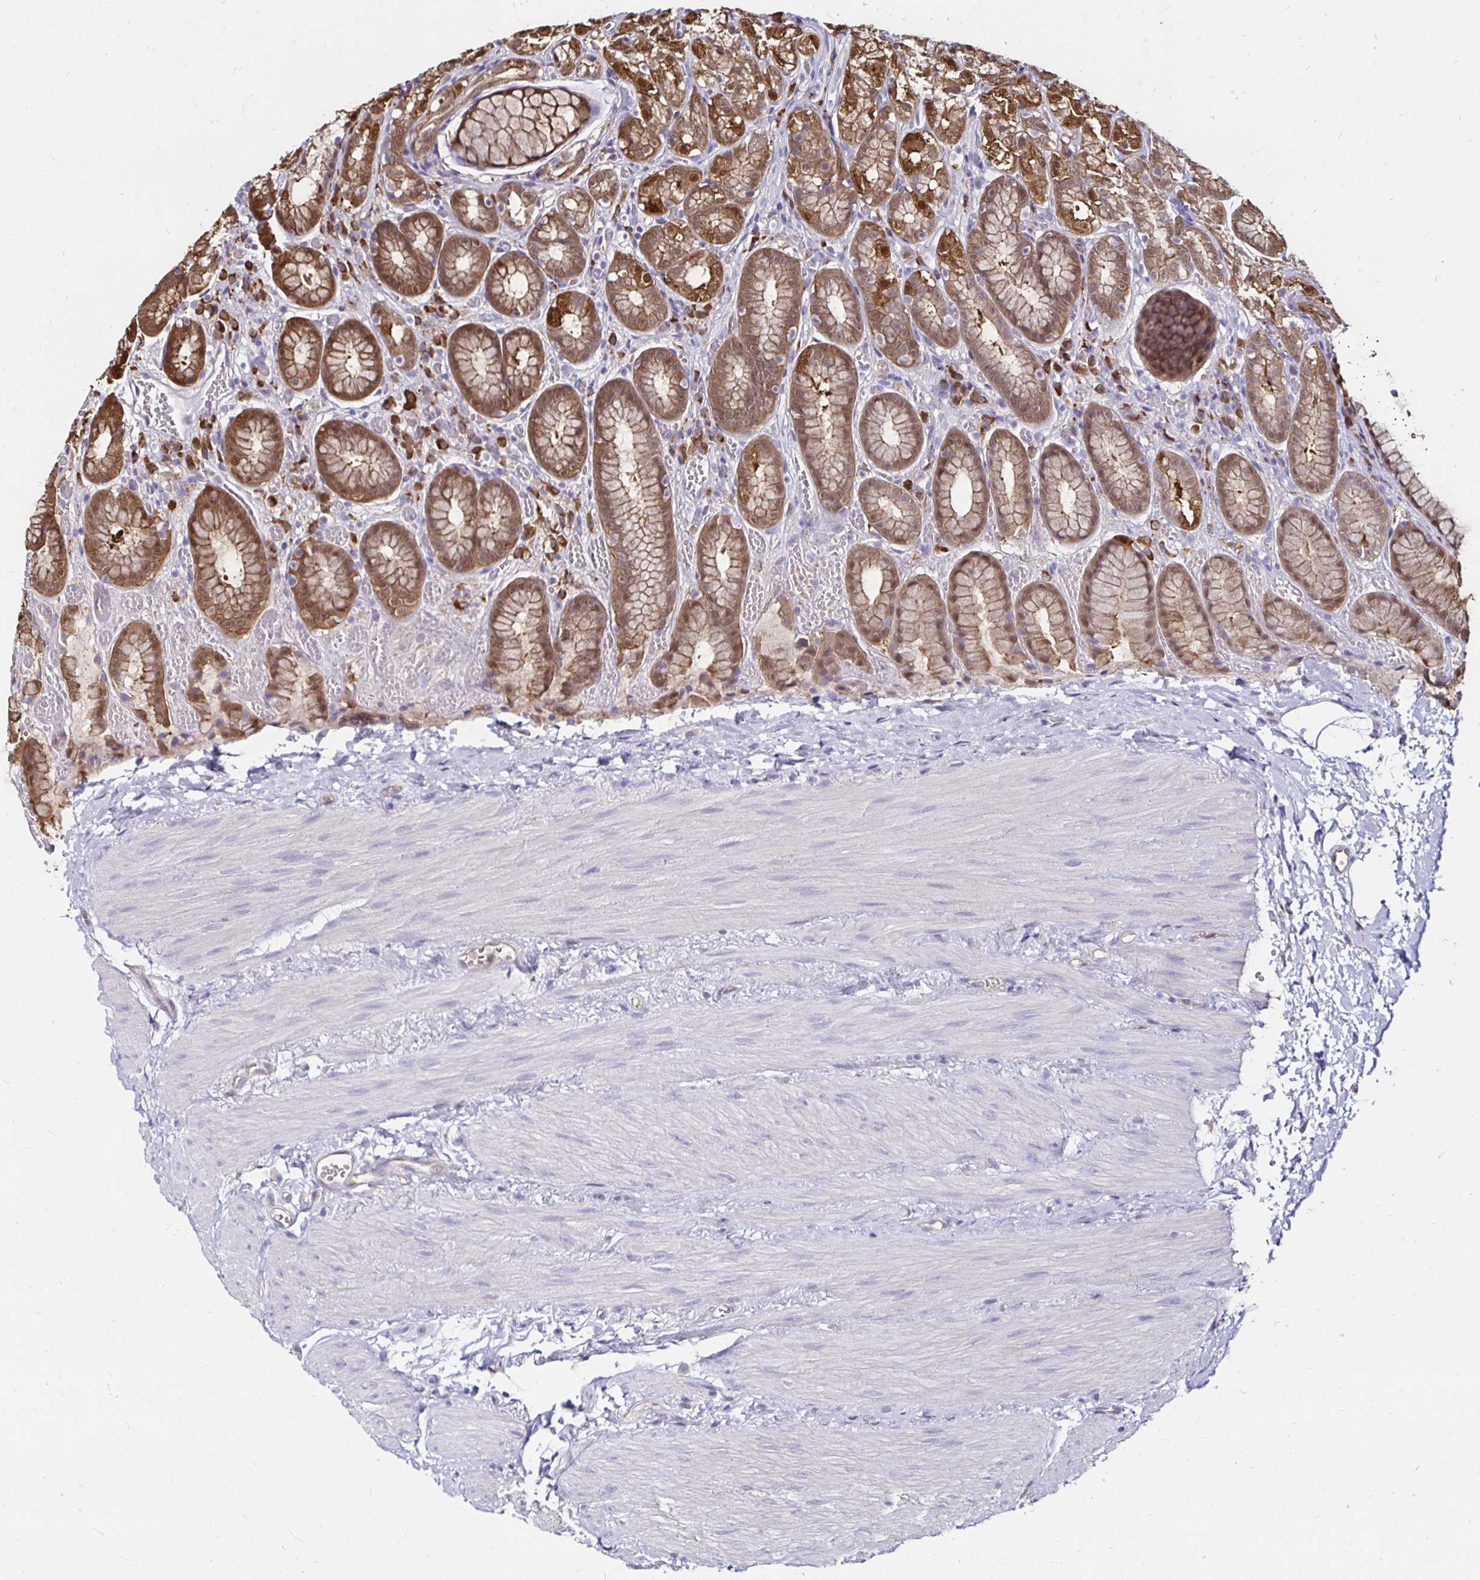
{"staining": {"intensity": "moderate", "quantity": ">75%", "location": "cytoplasmic/membranous,nuclear"}, "tissue": "stomach", "cell_type": "Glandular cells", "image_type": "normal", "snomed": [{"axis": "morphology", "description": "Normal tissue, NOS"}, {"axis": "topography", "description": "Stomach"}], "caption": "Immunohistochemical staining of unremarkable stomach exhibits moderate cytoplasmic/membranous,nuclear protein expression in approximately >75% of glandular cells. The protein is shown in brown color, while the nuclei are stained blue.", "gene": "TXN", "patient": {"sex": "male", "age": 70}}